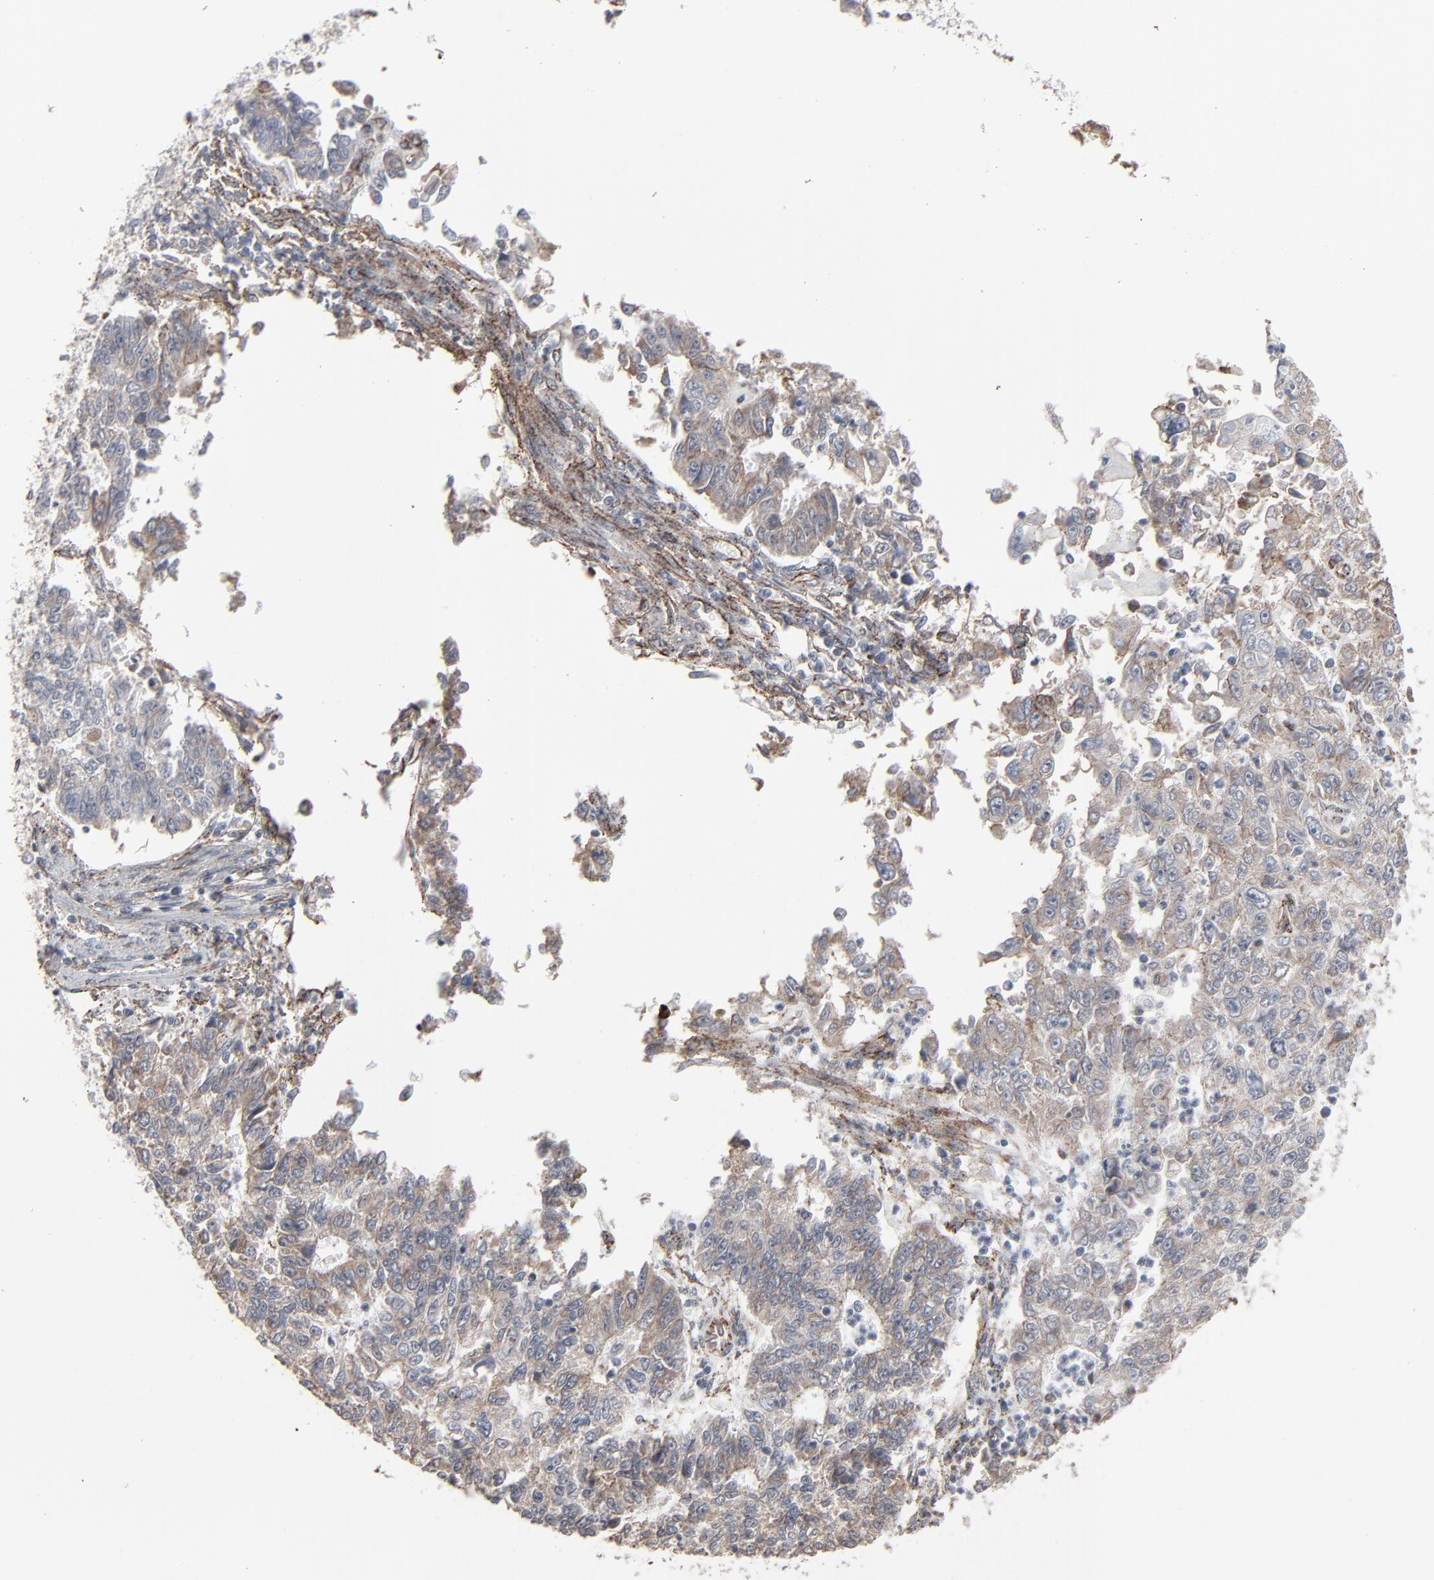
{"staining": {"intensity": "moderate", "quantity": ">75%", "location": "cytoplasmic/membranous"}, "tissue": "endometrial cancer", "cell_type": "Tumor cells", "image_type": "cancer", "snomed": [{"axis": "morphology", "description": "Adenocarcinoma, NOS"}, {"axis": "topography", "description": "Endometrium"}], "caption": "High-power microscopy captured an IHC micrograph of adenocarcinoma (endometrial), revealing moderate cytoplasmic/membranous staining in approximately >75% of tumor cells.", "gene": "CTNND1", "patient": {"sex": "female", "age": 42}}